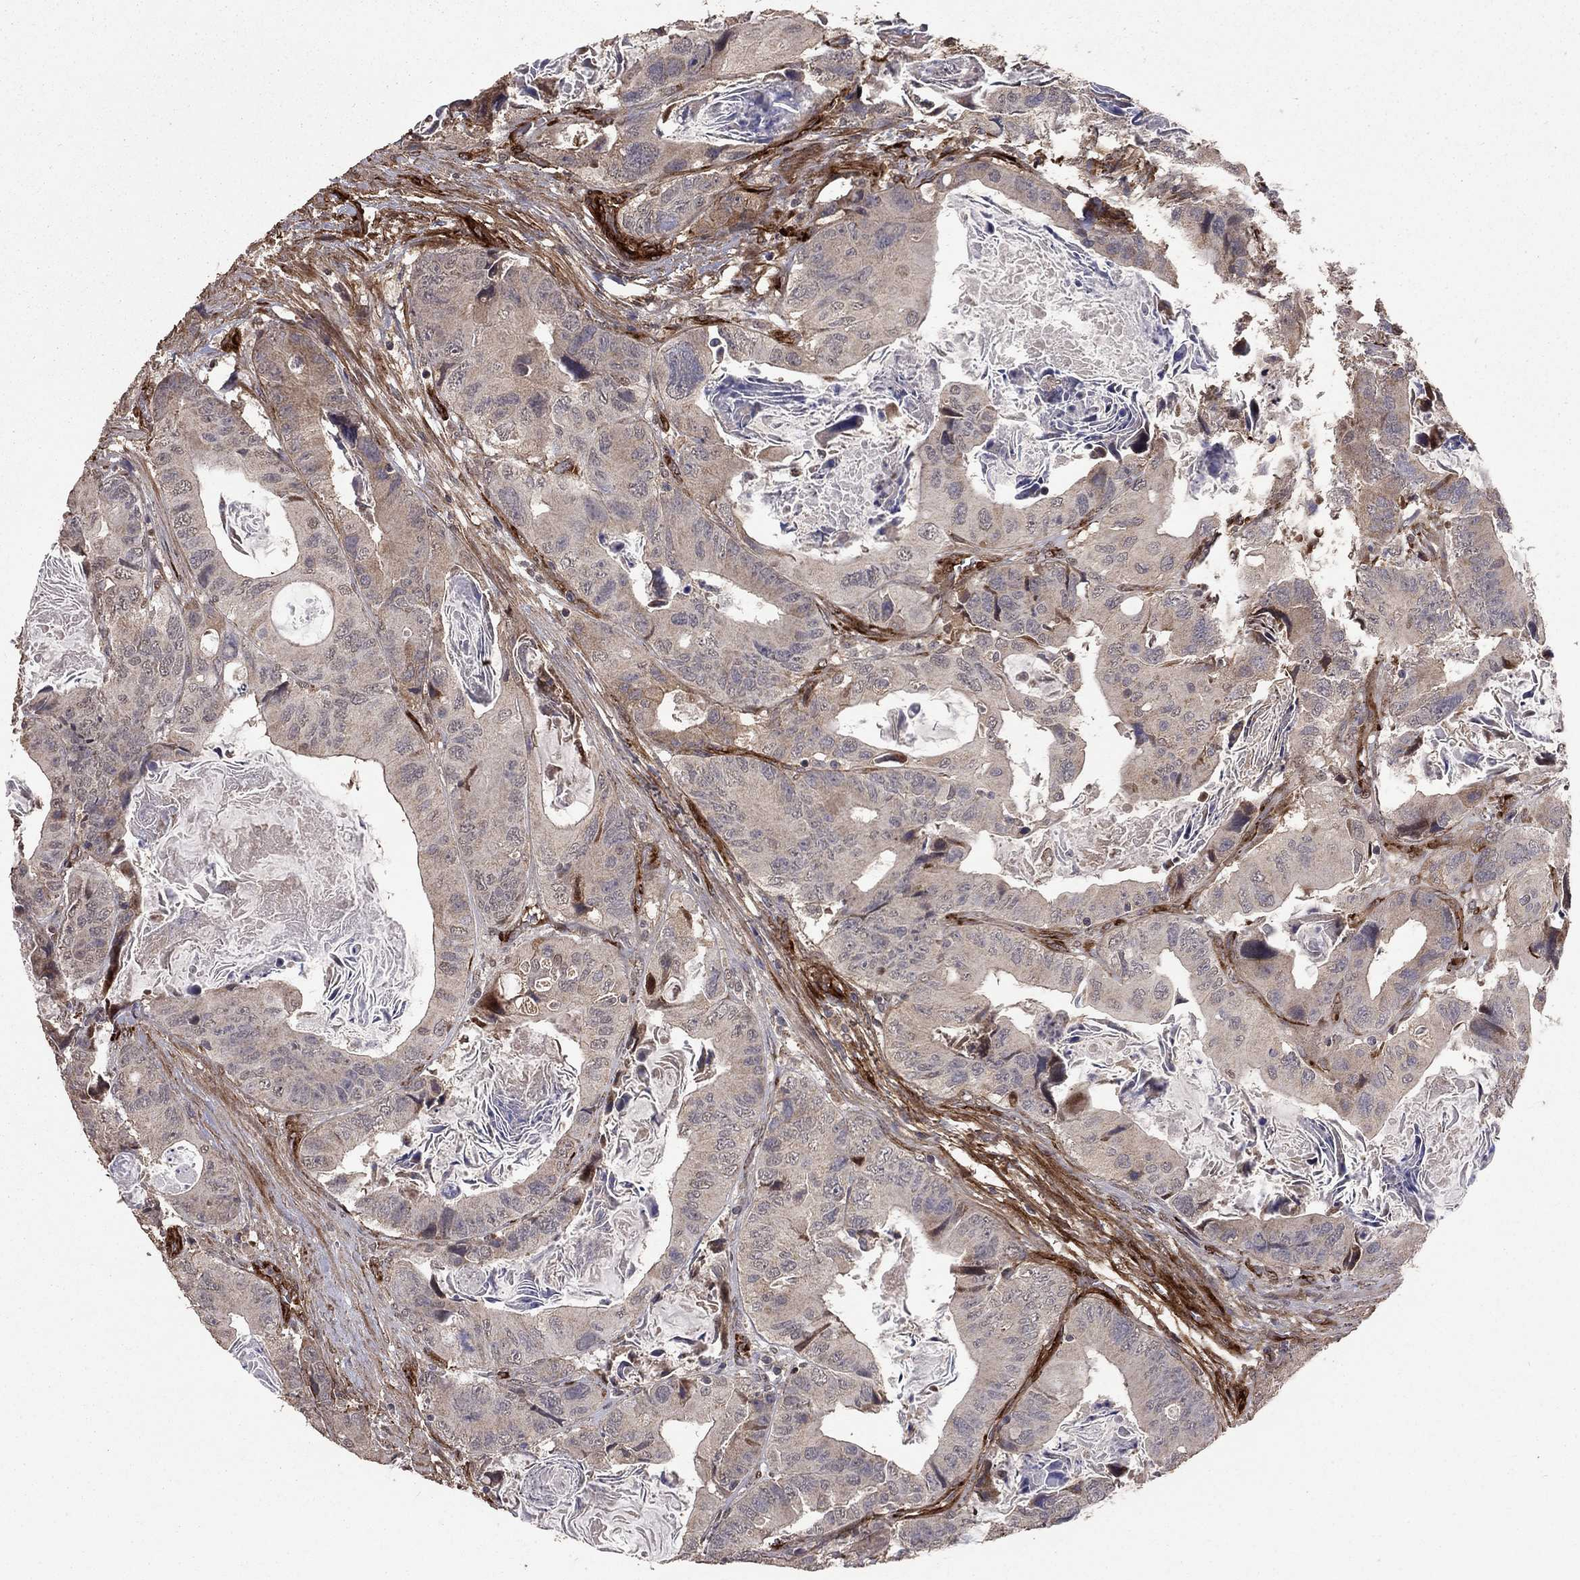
{"staining": {"intensity": "negative", "quantity": "none", "location": "none"}, "tissue": "colorectal cancer", "cell_type": "Tumor cells", "image_type": "cancer", "snomed": [{"axis": "morphology", "description": "Adenocarcinoma, NOS"}, {"axis": "topography", "description": "Rectum"}], "caption": "DAB immunohistochemical staining of adenocarcinoma (colorectal) exhibits no significant positivity in tumor cells.", "gene": "COL18A1", "patient": {"sex": "male", "age": 64}}